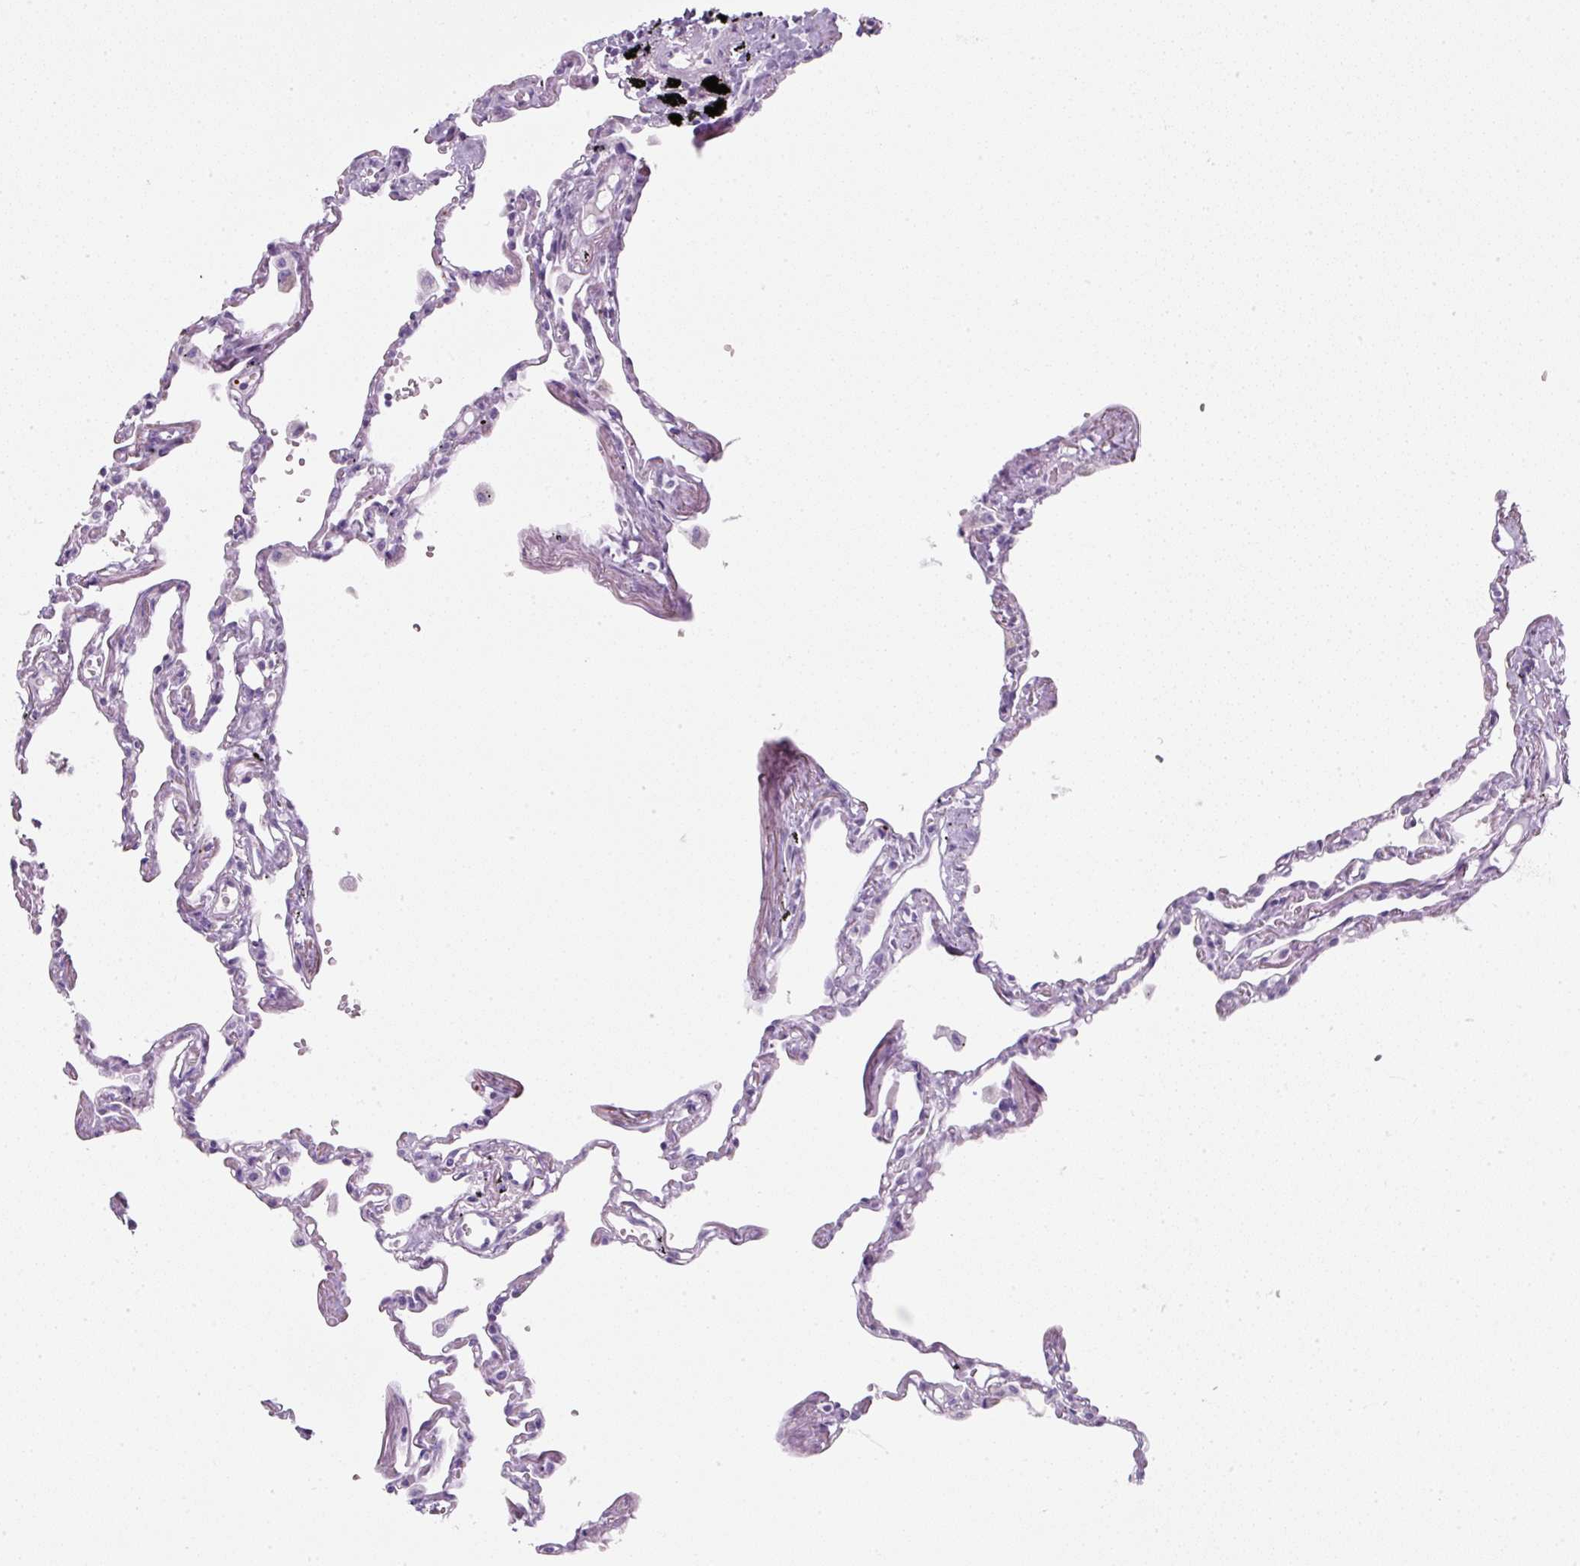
{"staining": {"intensity": "negative", "quantity": "none", "location": "none"}, "tissue": "lung", "cell_type": "Alveolar cells", "image_type": "normal", "snomed": [{"axis": "morphology", "description": "Normal tissue, NOS"}, {"axis": "topography", "description": "Lung"}], "caption": "IHC micrograph of normal lung: human lung stained with DAB shows no significant protein positivity in alveolar cells. Nuclei are stained in blue.", "gene": "ENSG00000288796", "patient": {"sex": "female", "age": 67}}